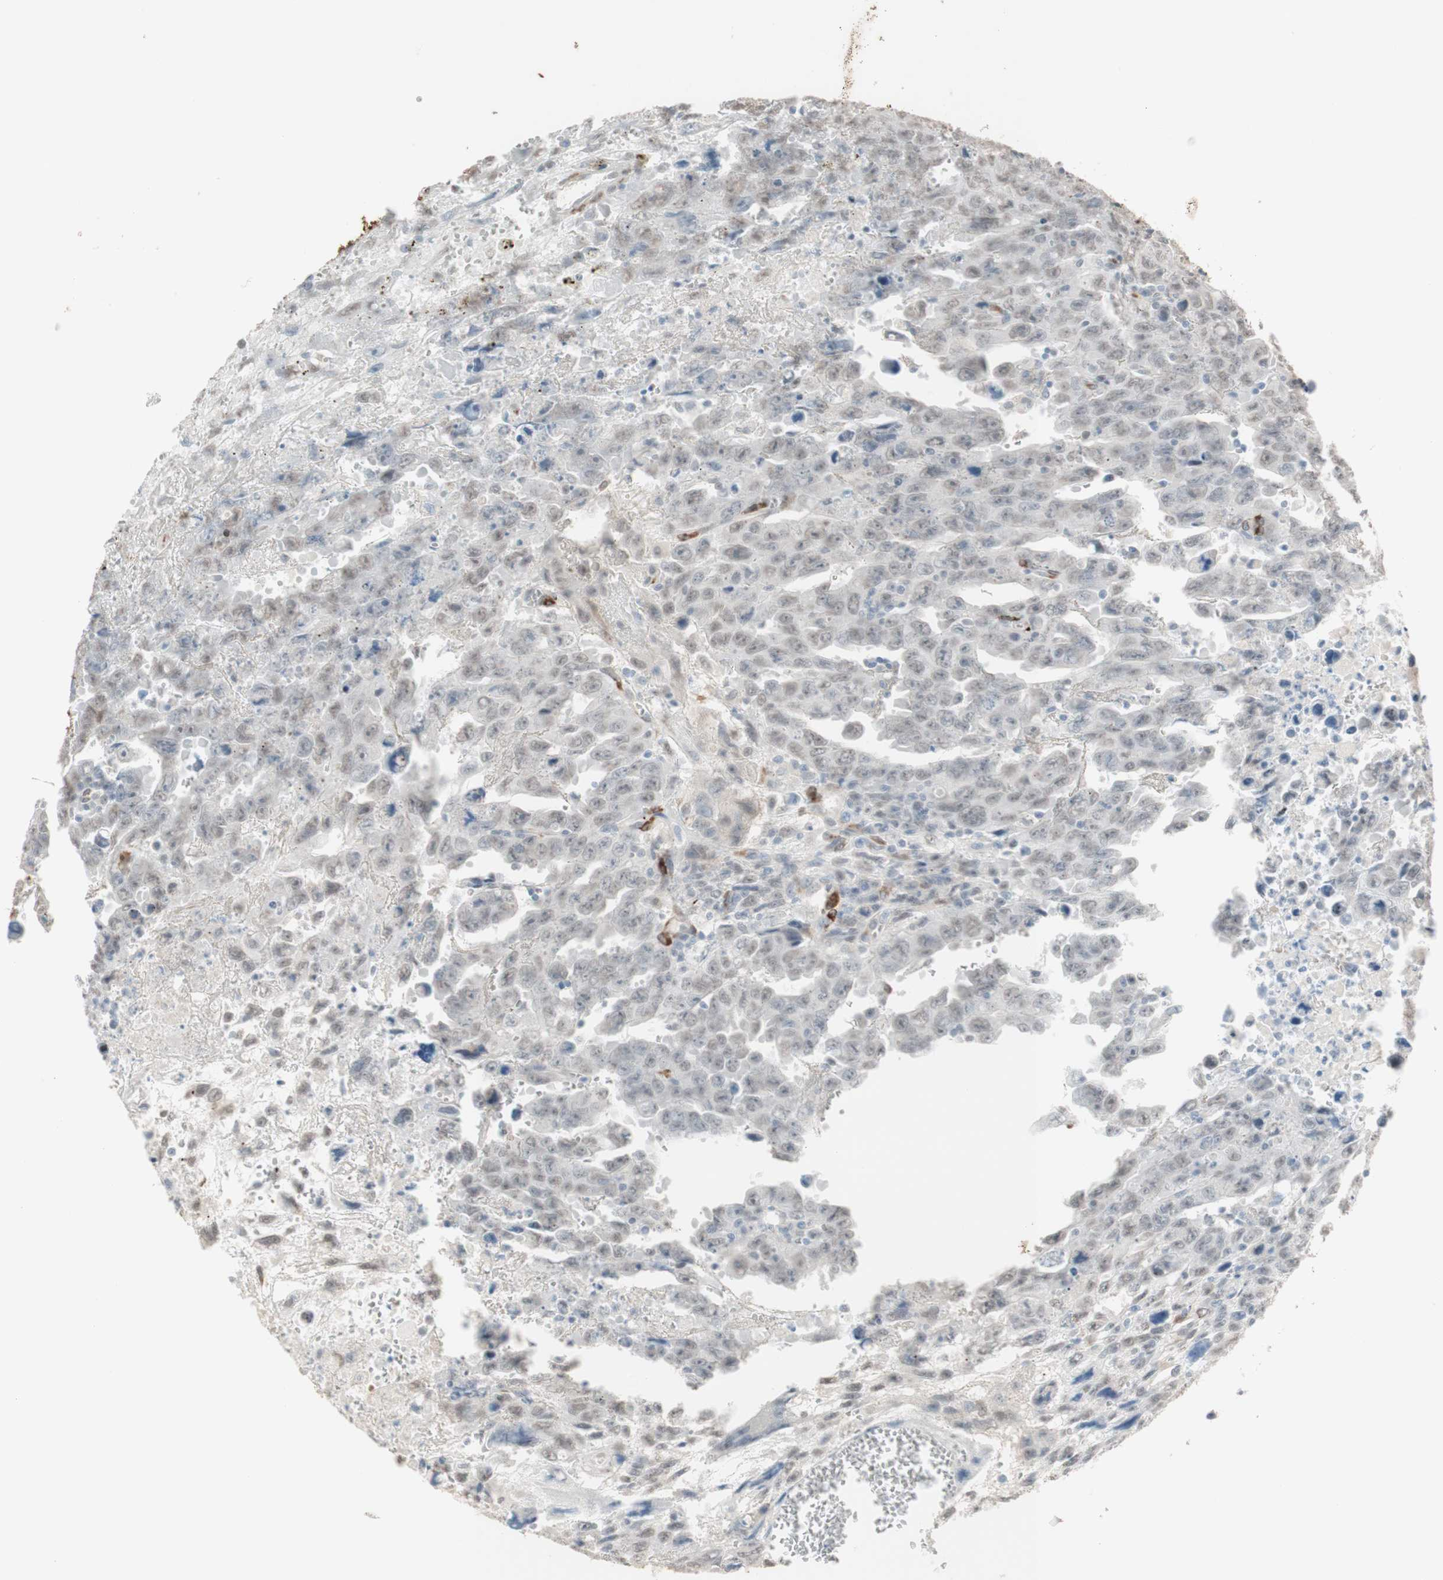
{"staining": {"intensity": "weak", "quantity": "<25%", "location": "nuclear"}, "tissue": "testis cancer", "cell_type": "Tumor cells", "image_type": "cancer", "snomed": [{"axis": "morphology", "description": "Carcinoma, Embryonal, NOS"}, {"axis": "topography", "description": "Testis"}], "caption": "High power microscopy histopathology image of an IHC image of testis cancer (embryonal carcinoma), revealing no significant staining in tumor cells.", "gene": "MUC3A", "patient": {"sex": "male", "age": 28}}